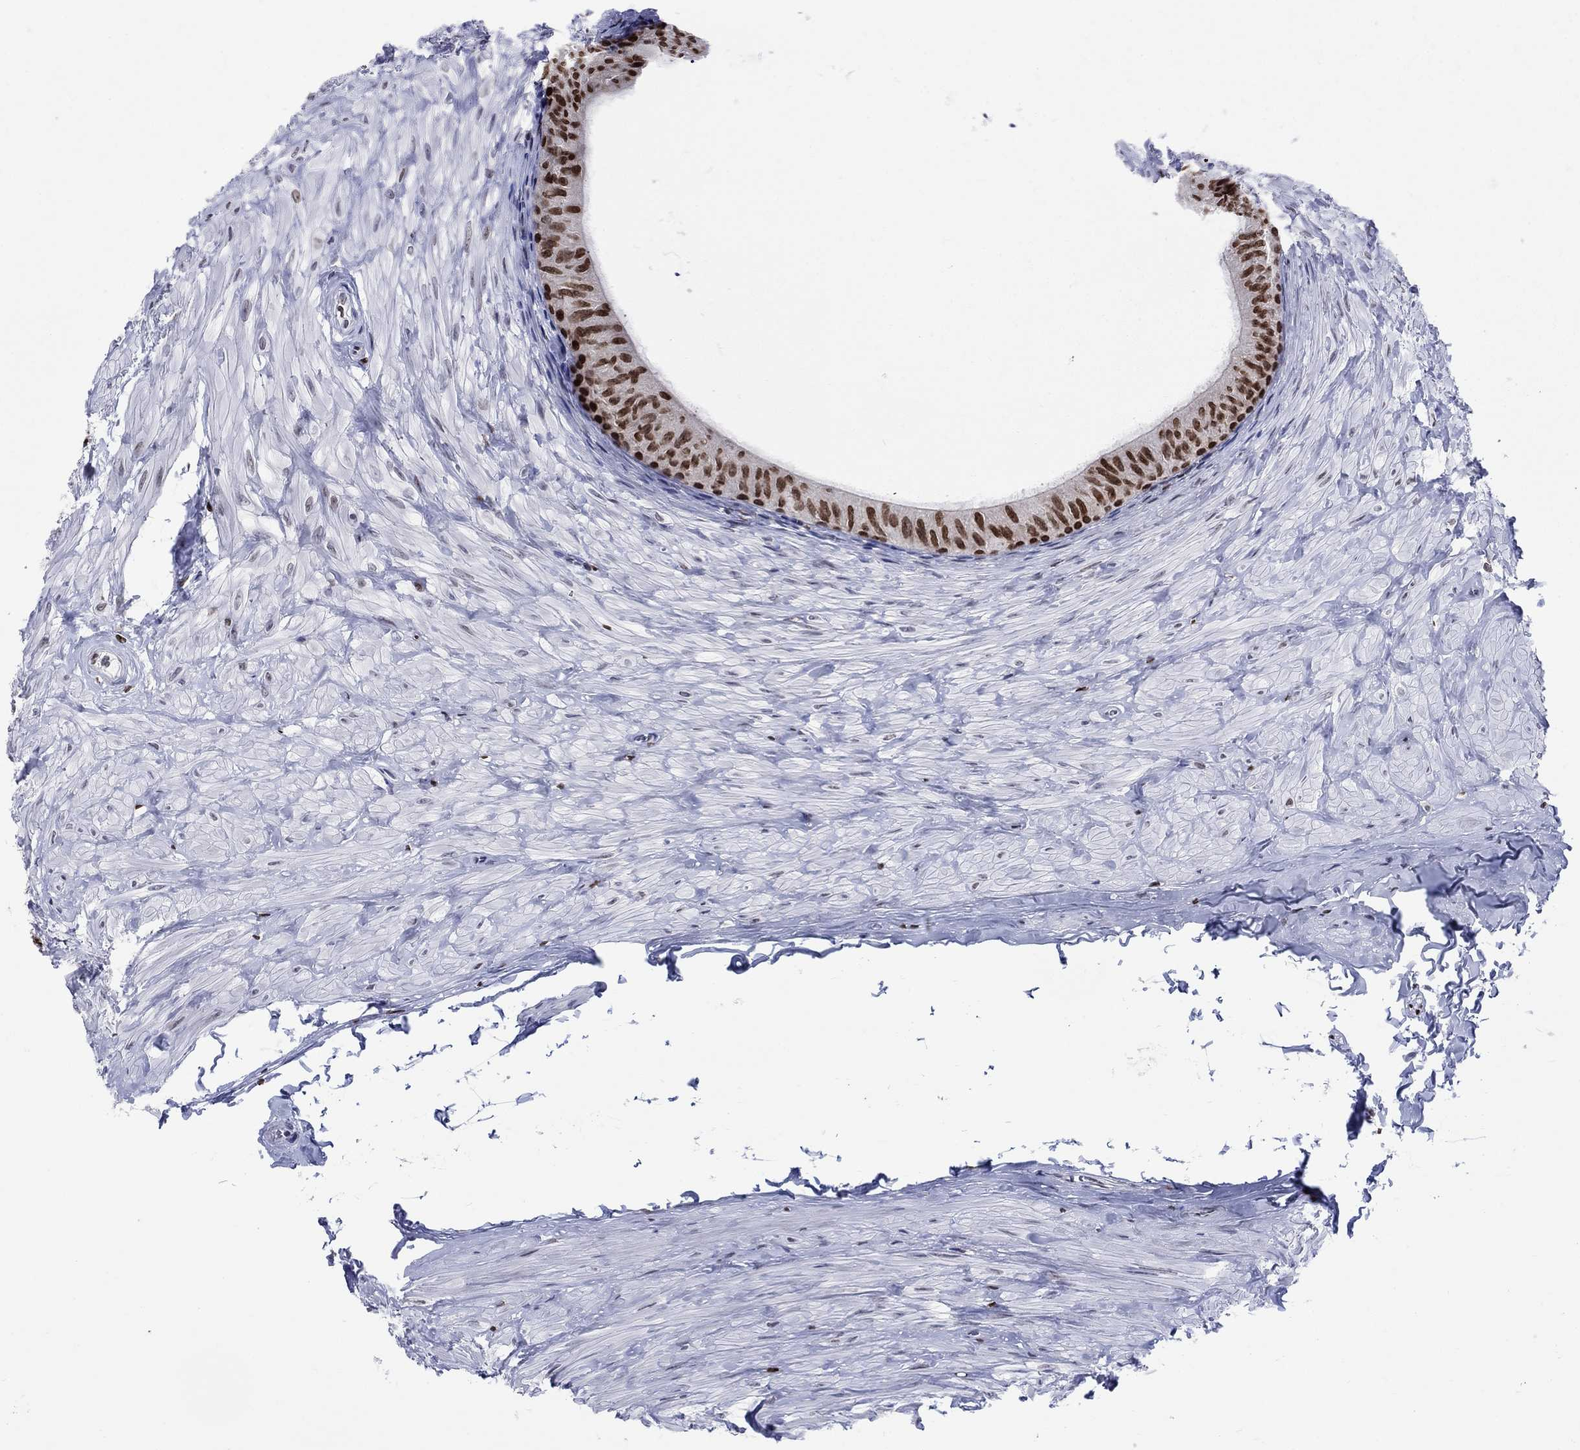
{"staining": {"intensity": "strong", "quantity": ">75%", "location": "nuclear"}, "tissue": "epididymis", "cell_type": "Glandular cells", "image_type": "normal", "snomed": [{"axis": "morphology", "description": "Normal tissue, NOS"}, {"axis": "topography", "description": "Epididymis"}], "caption": "Immunohistochemical staining of unremarkable human epididymis exhibits >75% levels of strong nuclear protein positivity in approximately >75% of glandular cells. Immunohistochemistry (ihc) stains the protein of interest in brown and the nuclei are stained blue.", "gene": "HMGA1", "patient": {"sex": "male", "age": 32}}